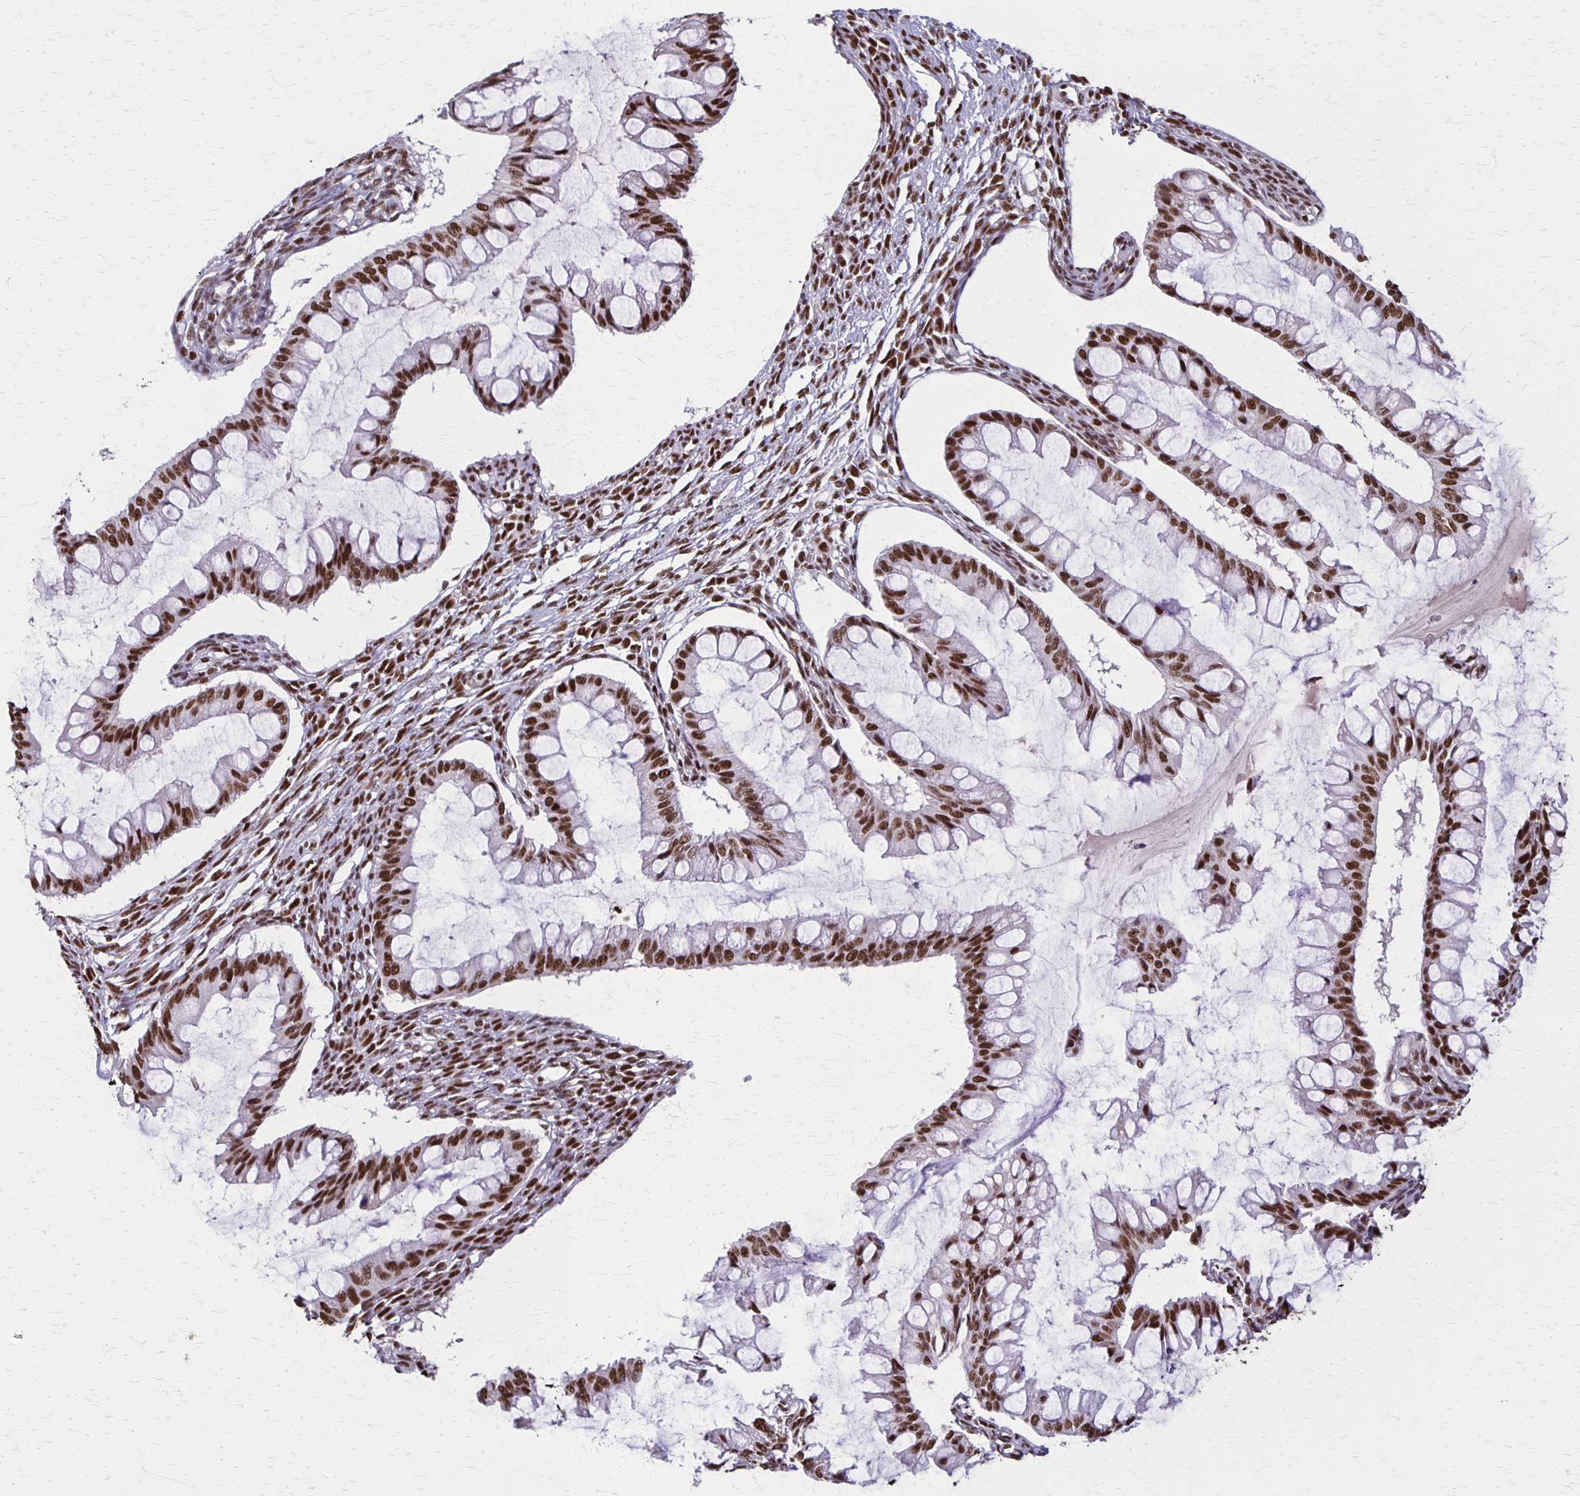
{"staining": {"intensity": "strong", "quantity": ">75%", "location": "nuclear"}, "tissue": "ovarian cancer", "cell_type": "Tumor cells", "image_type": "cancer", "snomed": [{"axis": "morphology", "description": "Cystadenocarcinoma, mucinous, NOS"}, {"axis": "topography", "description": "Ovary"}], "caption": "The immunohistochemical stain labels strong nuclear staining in tumor cells of ovarian mucinous cystadenocarcinoma tissue. (Brightfield microscopy of DAB IHC at high magnification).", "gene": "XRCC6", "patient": {"sex": "female", "age": 73}}